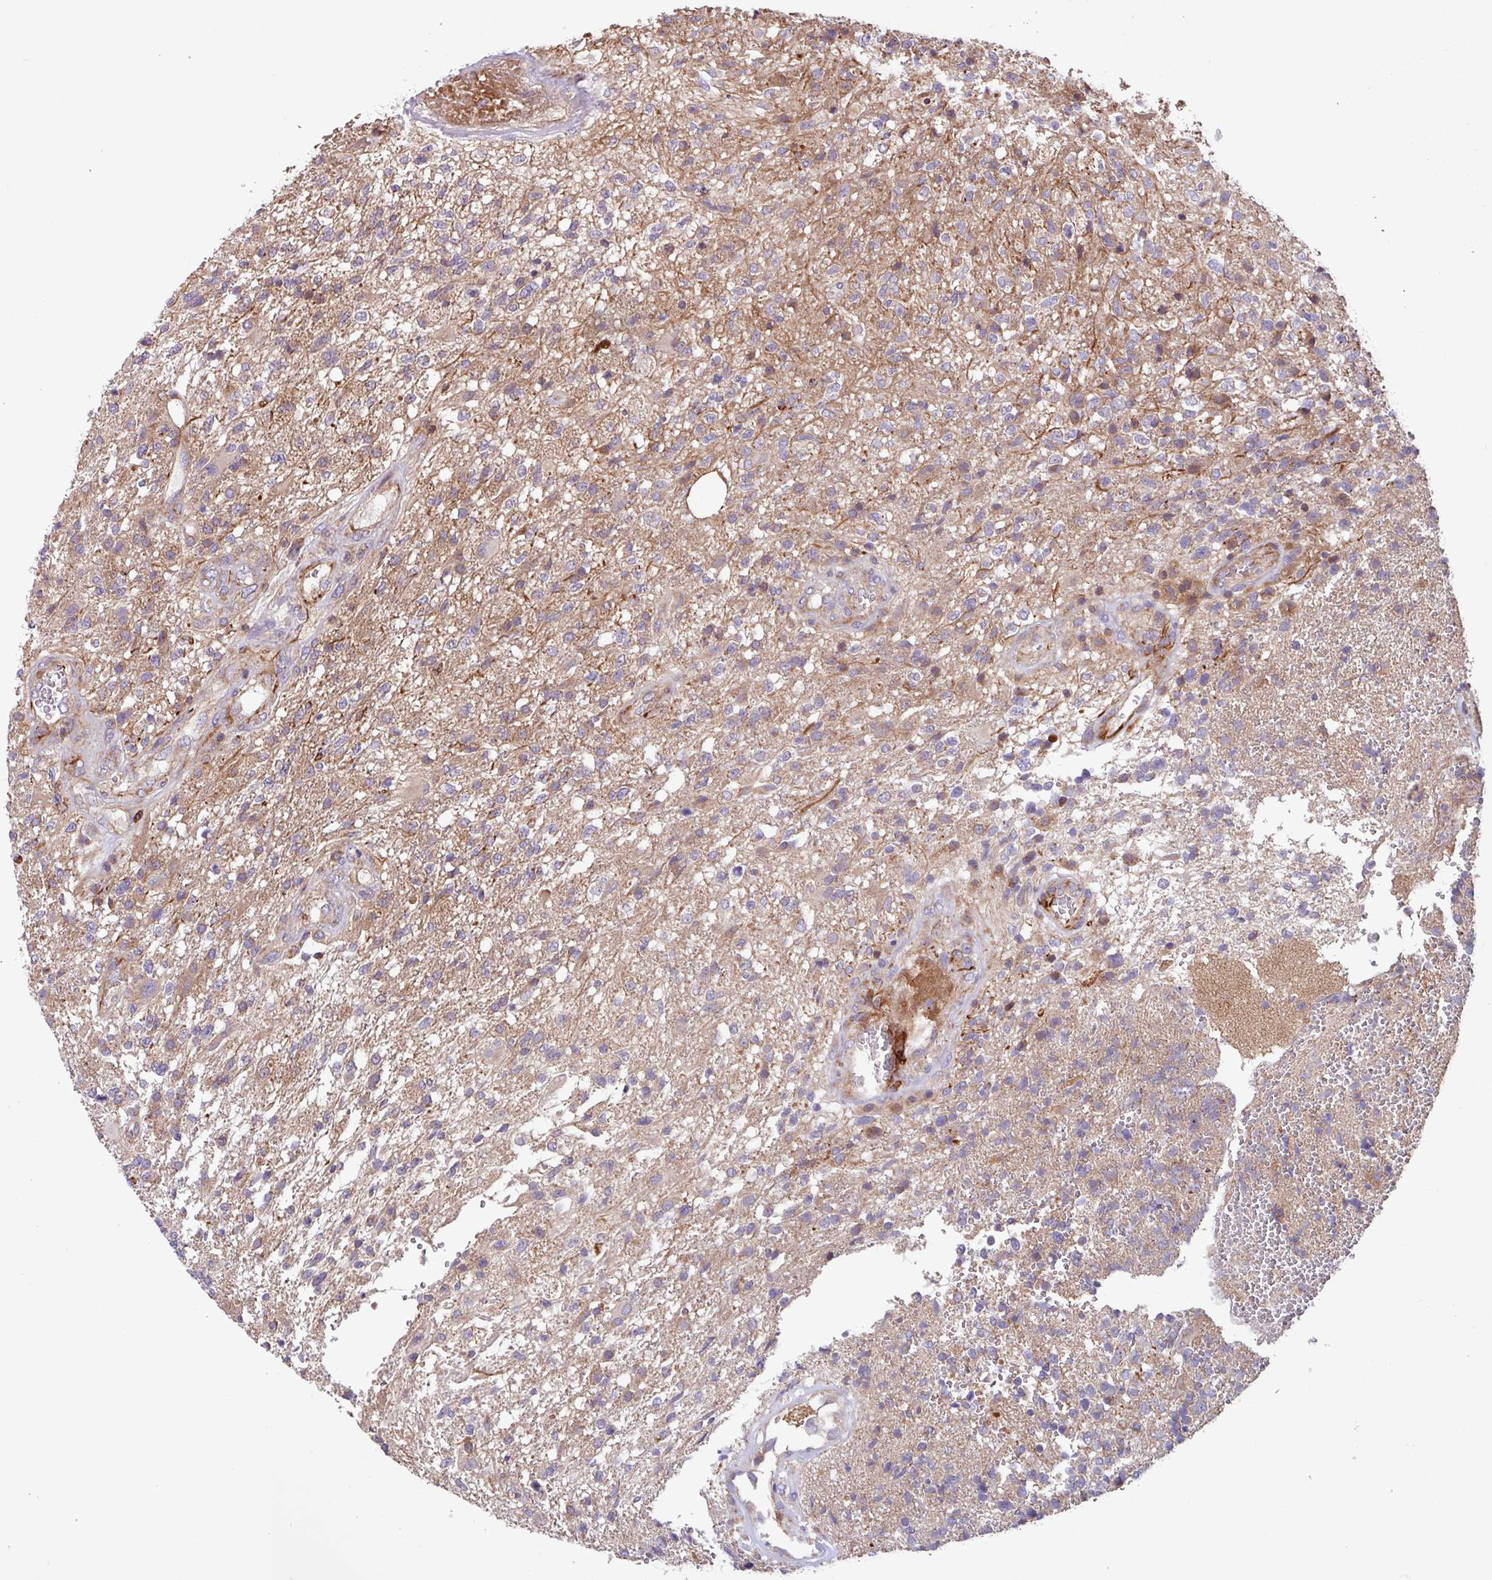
{"staining": {"intensity": "weak", "quantity": "25%-75%", "location": "cytoplasmic/membranous"}, "tissue": "glioma", "cell_type": "Tumor cells", "image_type": "cancer", "snomed": [{"axis": "morphology", "description": "Glioma, malignant, High grade"}, {"axis": "topography", "description": "Brain"}], "caption": "The image demonstrates a brown stain indicating the presence of a protein in the cytoplasmic/membranous of tumor cells in glioma. Using DAB (3,3'-diaminobenzidine) (brown) and hematoxylin (blue) stains, captured at high magnification using brightfield microscopy.", "gene": "PLEKHD1", "patient": {"sex": "male", "age": 56}}